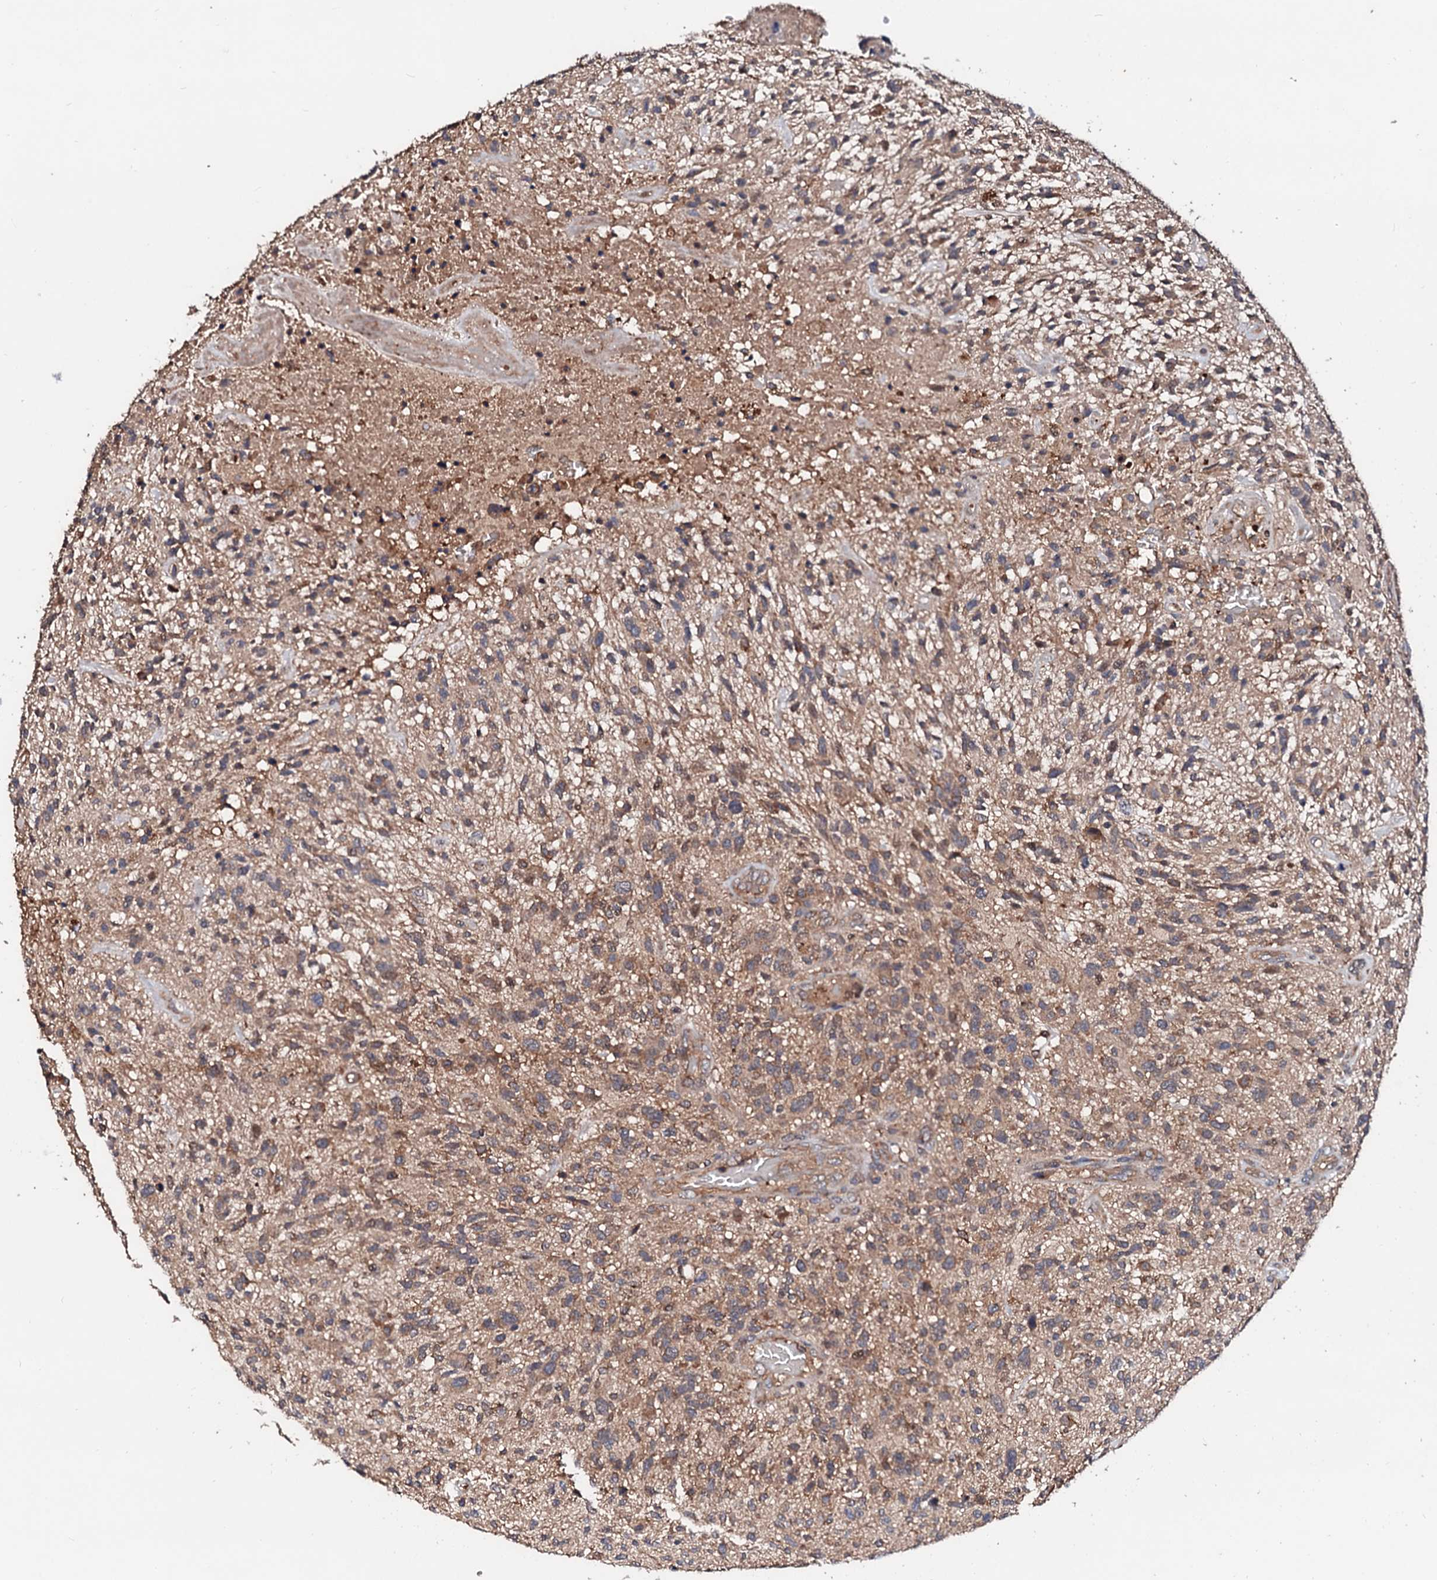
{"staining": {"intensity": "moderate", "quantity": "25%-75%", "location": "cytoplasmic/membranous"}, "tissue": "glioma", "cell_type": "Tumor cells", "image_type": "cancer", "snomed": [{"axis": "morphology", "description": "Glioma, malignant, High grade"}, {"axis": "topography", "description": "Brain"}], "caption": "Malignant glioma (high-grade) stained for a protein (brown) exhibits moderate cytoplasmic/membranous positive staining in approximately 25%-75% of tumor cells.", "gene": "EXTL1", "patient": {"sex": "male", "age": 47}}